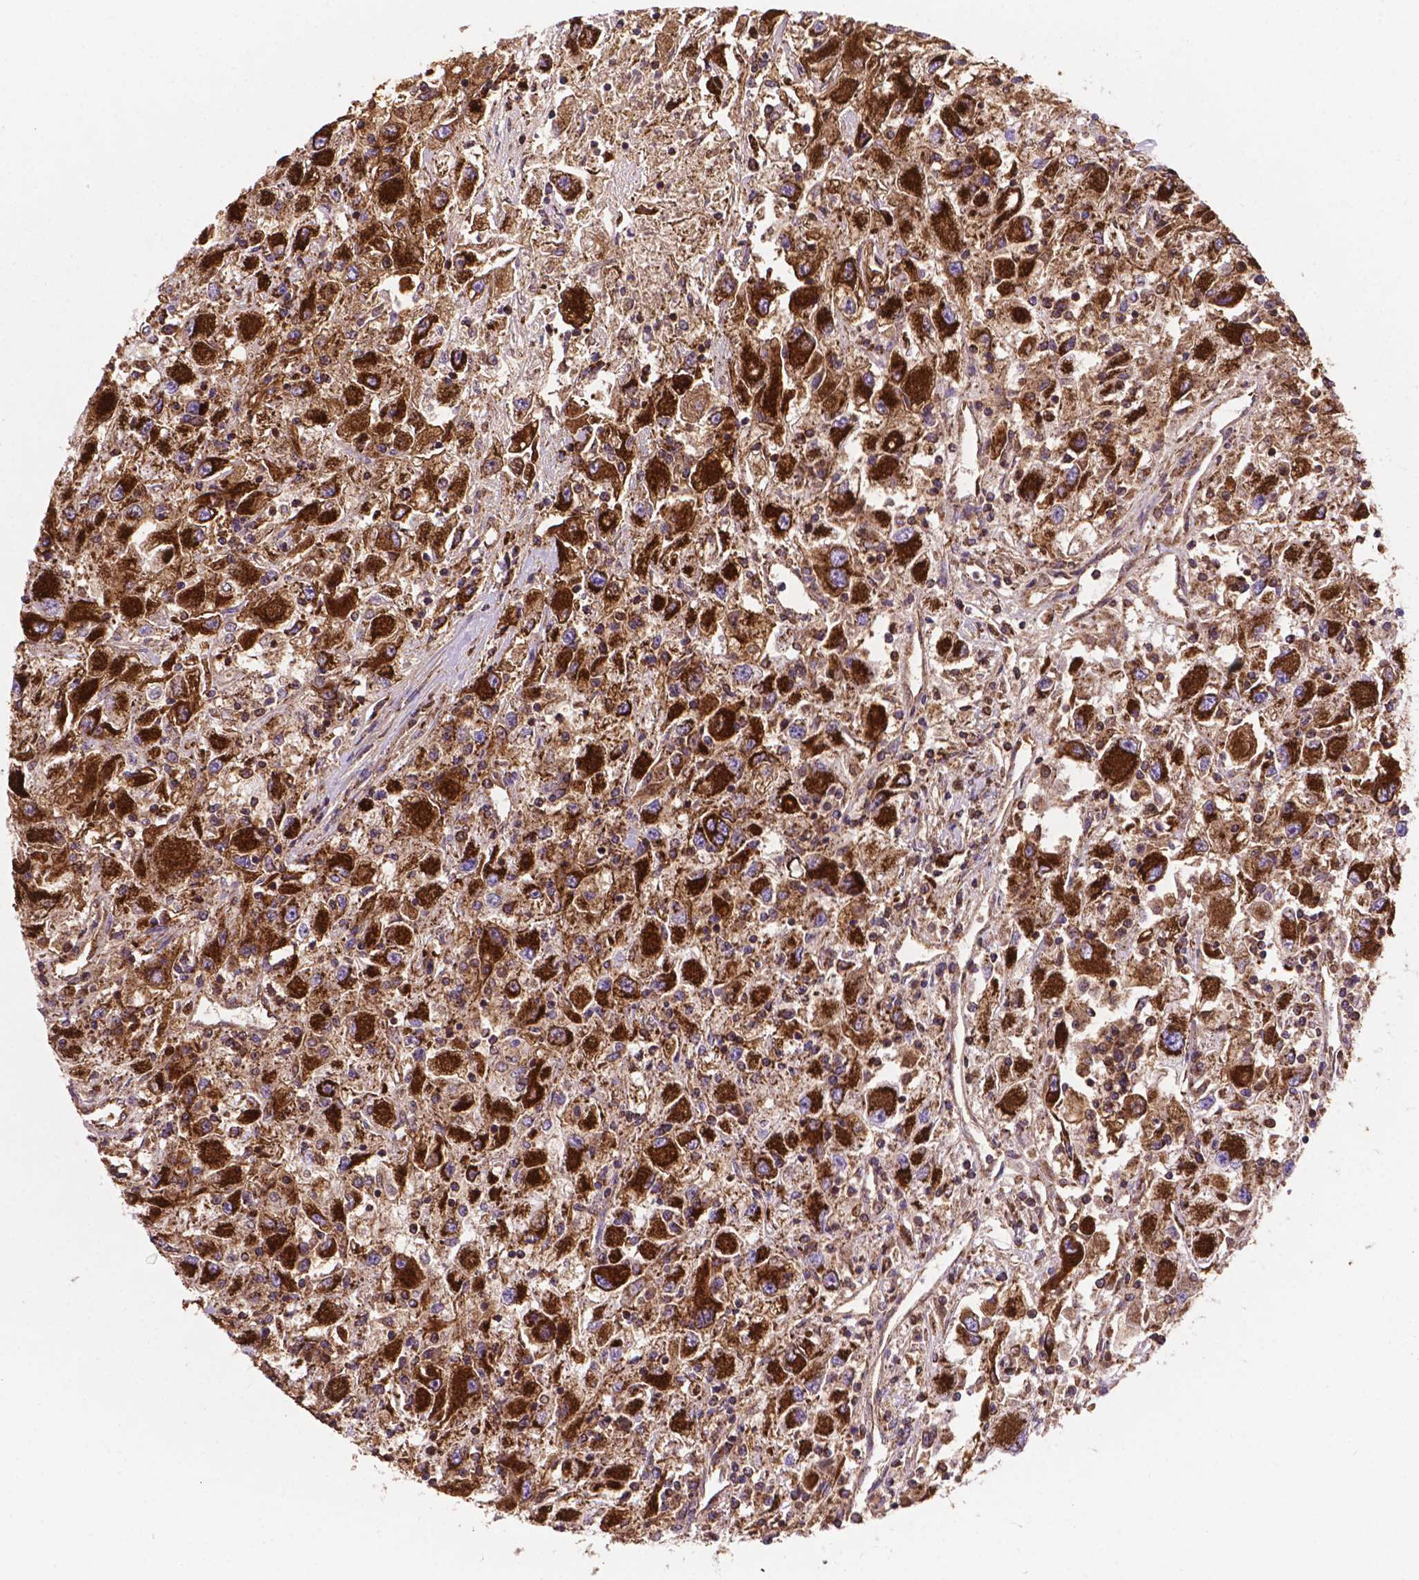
{"staining": {"intensity": "strong", "quantity": ">75%", "location": "cytoplasmic/membranous"}, "tissue": "renal cancer", "cell_type": "Tumor cells", "image_type": "cancer", "snomed": [{"axis": "morphology", "description": "Adenocarcinoma, NOS"}, {"axis": "topography", "description": "Kidney"}], "caption": "A brown stain shows strong cytoplasmic/membranous positivity of a protein in renal adenocarcinoma tumor cells.", "gene": "HSPD1", "patient": {"sex": "female", "age": 67}}